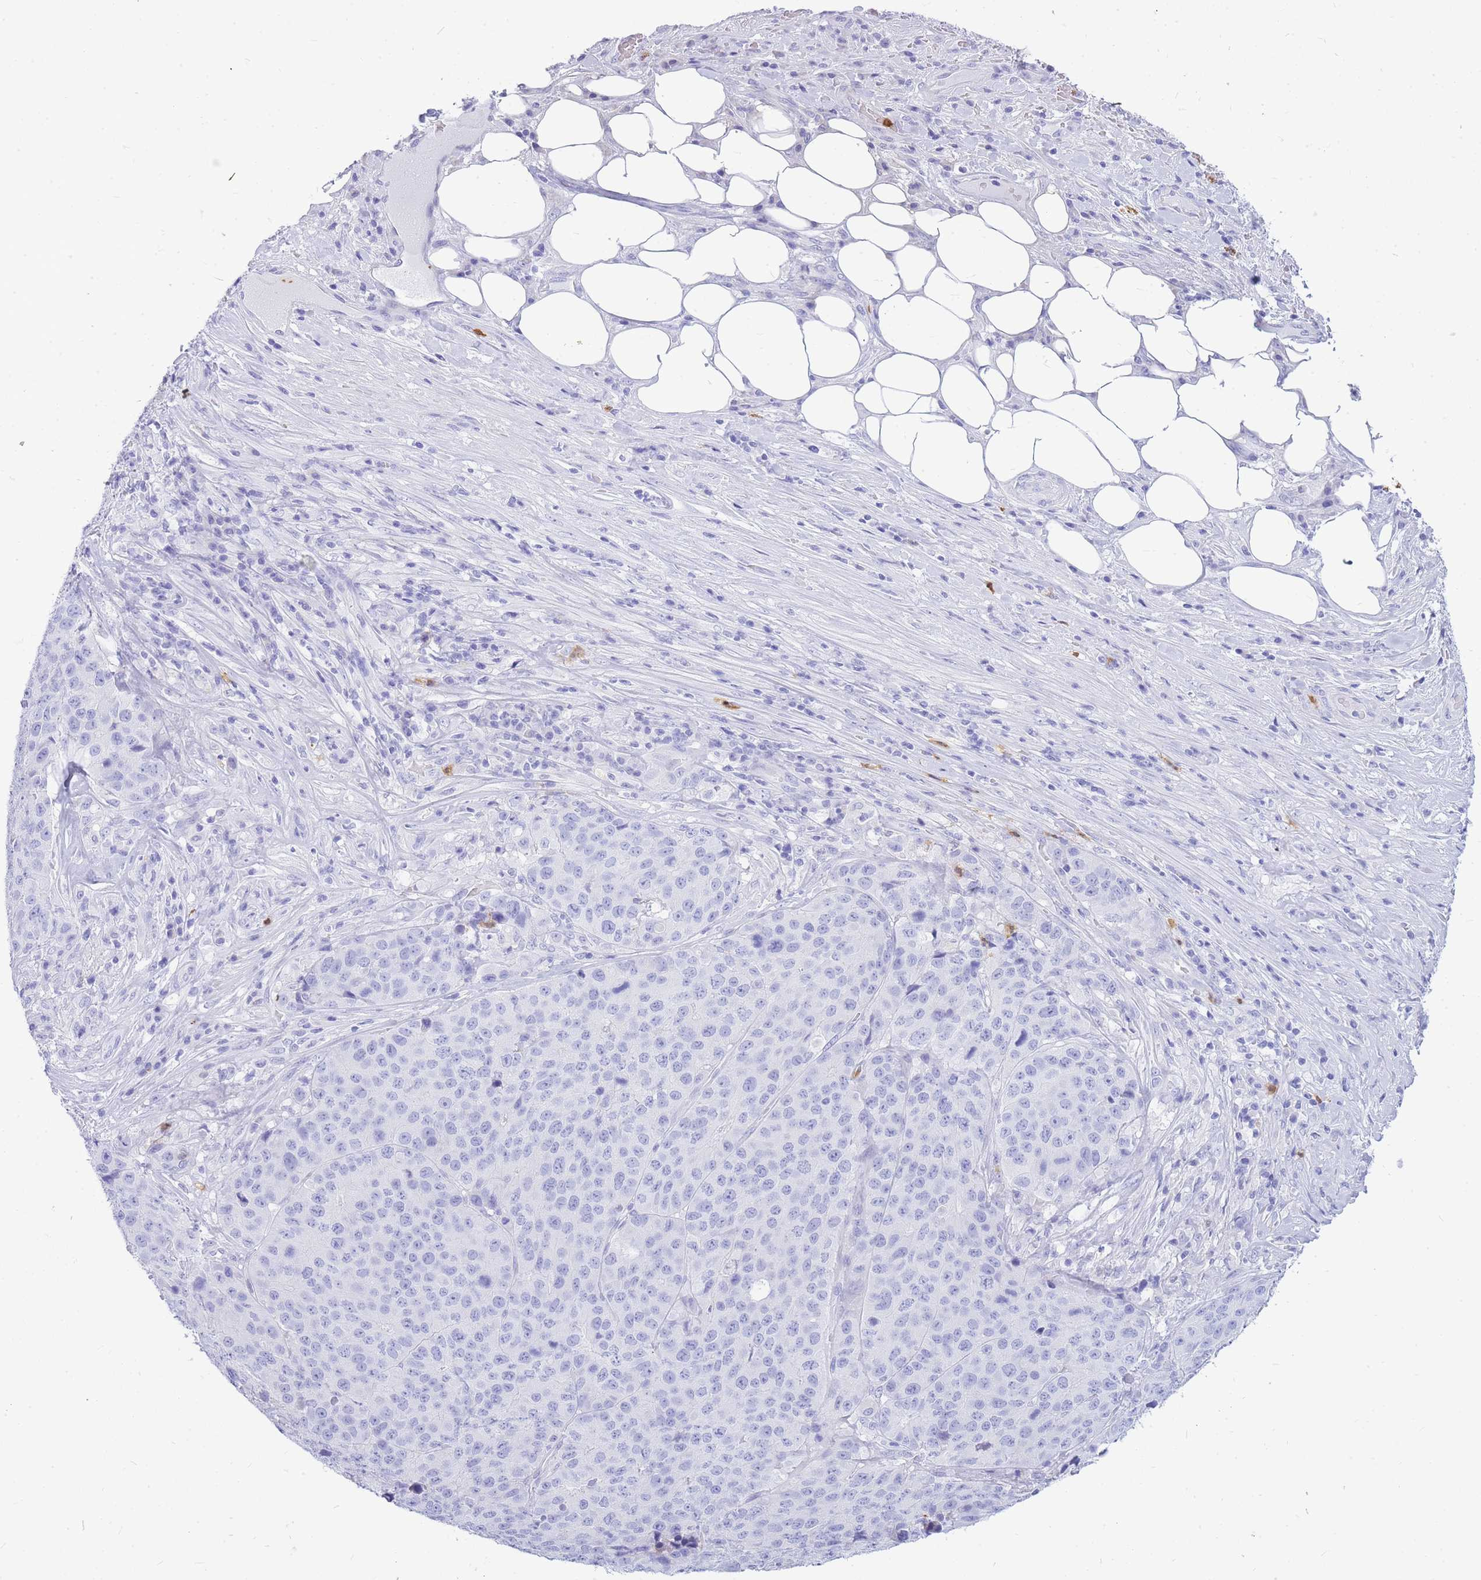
{"staining": {"intensity": "negative", "quantity": "none", "location": "none"}, "tissue": "stomach cancer", "cell_type": "Tumor cells", "image_type": "cancer", "snomed": [{"axis": "morphology", "description": "Adenocarcinoma, NOS"}, {"axis": "topography", "description": "Stomach"}], "caption": "Tumor cells are negative for protein expression in human stomach cancer. The staining is performed using DAB brown chromogen with nuclei counter-stained in using hematoxylin.", "gene": "HERC1", "patient": {"sex": "male", "age": 71}}